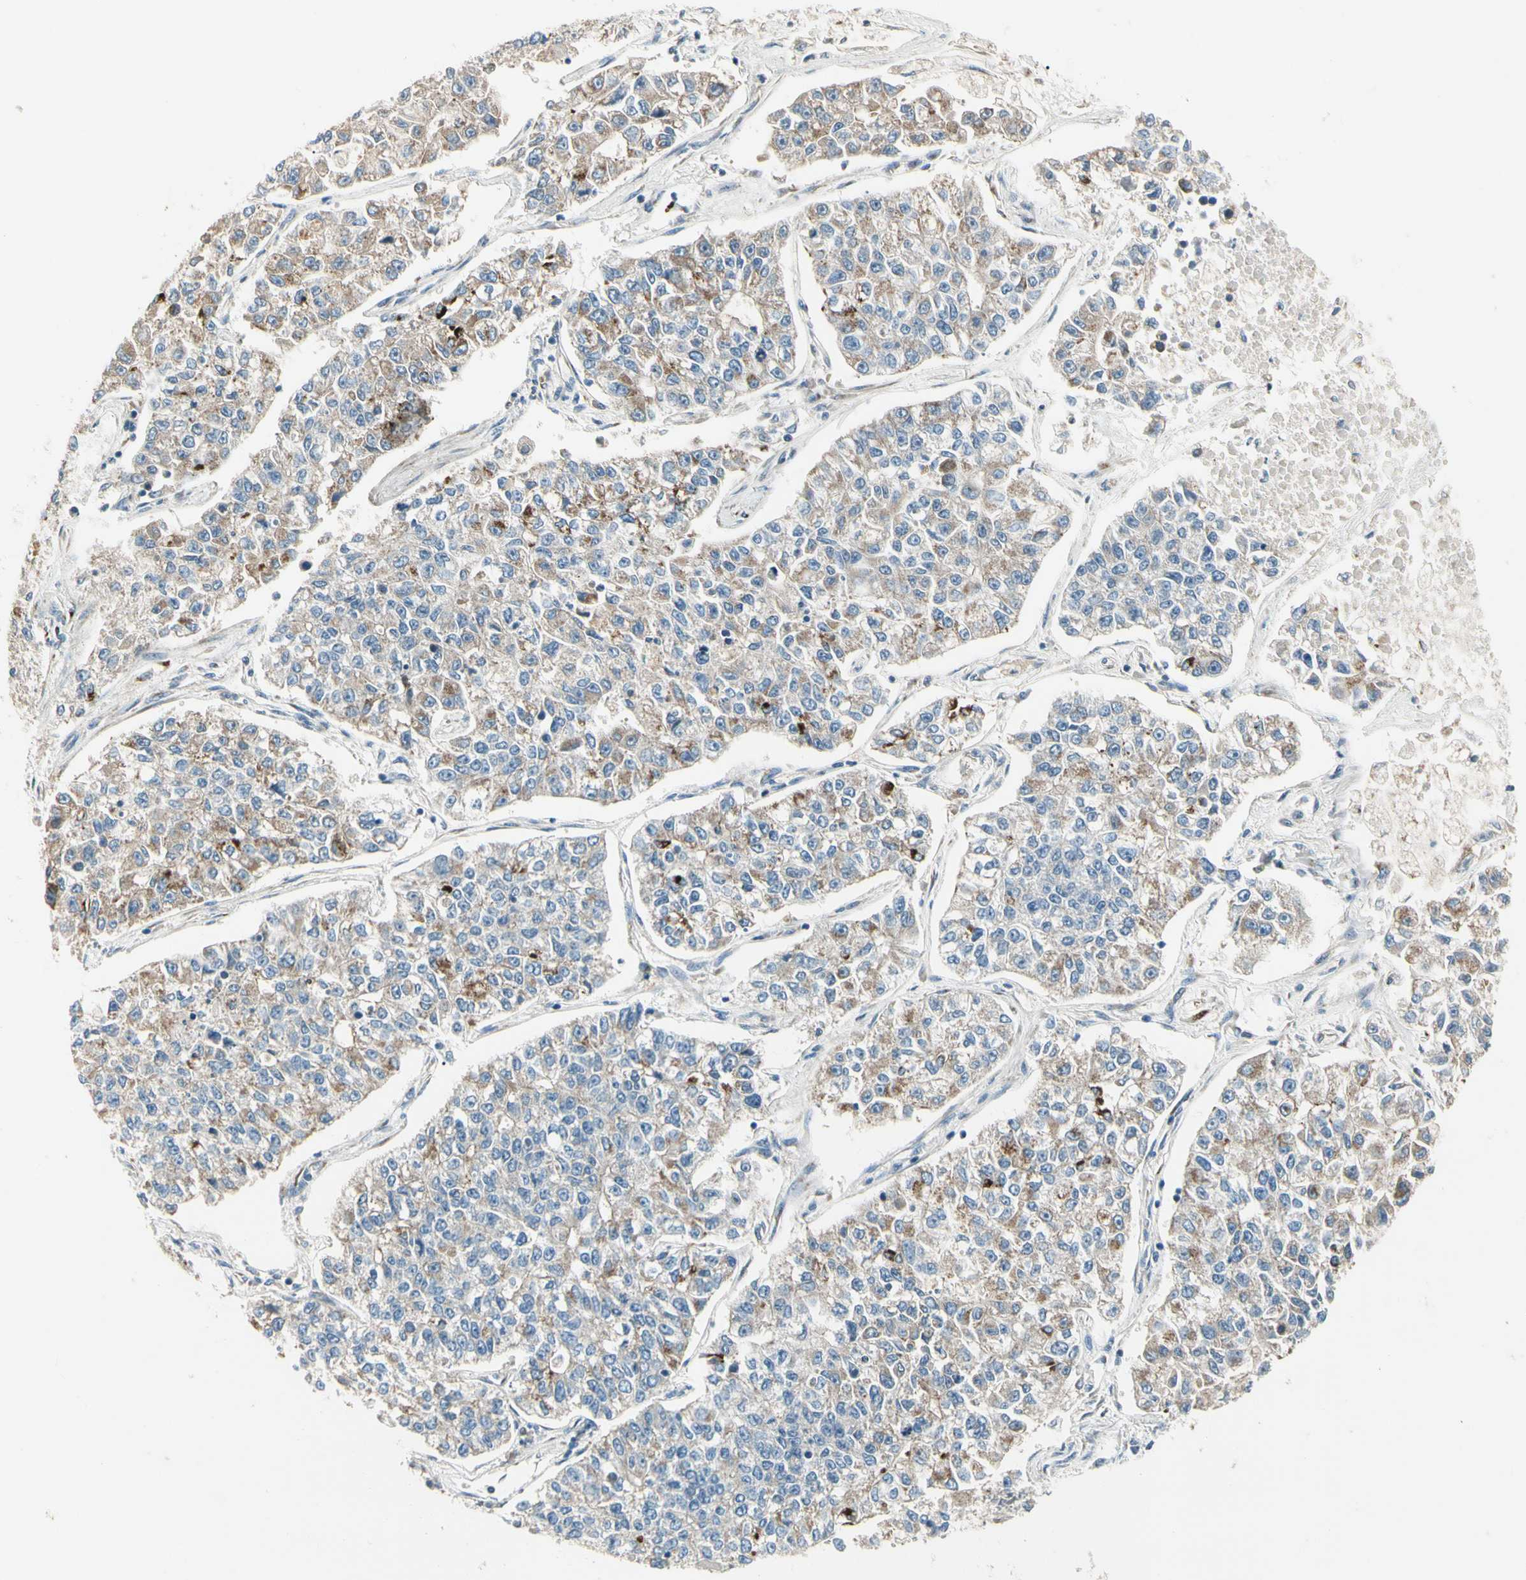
{"staining": {"intensity": "moderate", "quantity": "25%-75%", "location": "cytoplasmic/membranous"}, "tissue": "lung cancer", "cell_type": "Tumor cells", "image_type": "cancer", "snomed": [{"axis": "morphology", "description": "Adenocarcinoma, NOS"}, {"axis": "topography", "description": "Lung"}], "caption": "DAB immunohistochemical staining of lung cancer (adenocarcinoma) displays moderate cytoplasmic/membranous protein positivity in about 25%-75% of tumor cells. The protein is shown in brown color, while the nuclei are stained blue.", "gene": "ABCA3", "patient": {"sex": "male", "age": 49}}